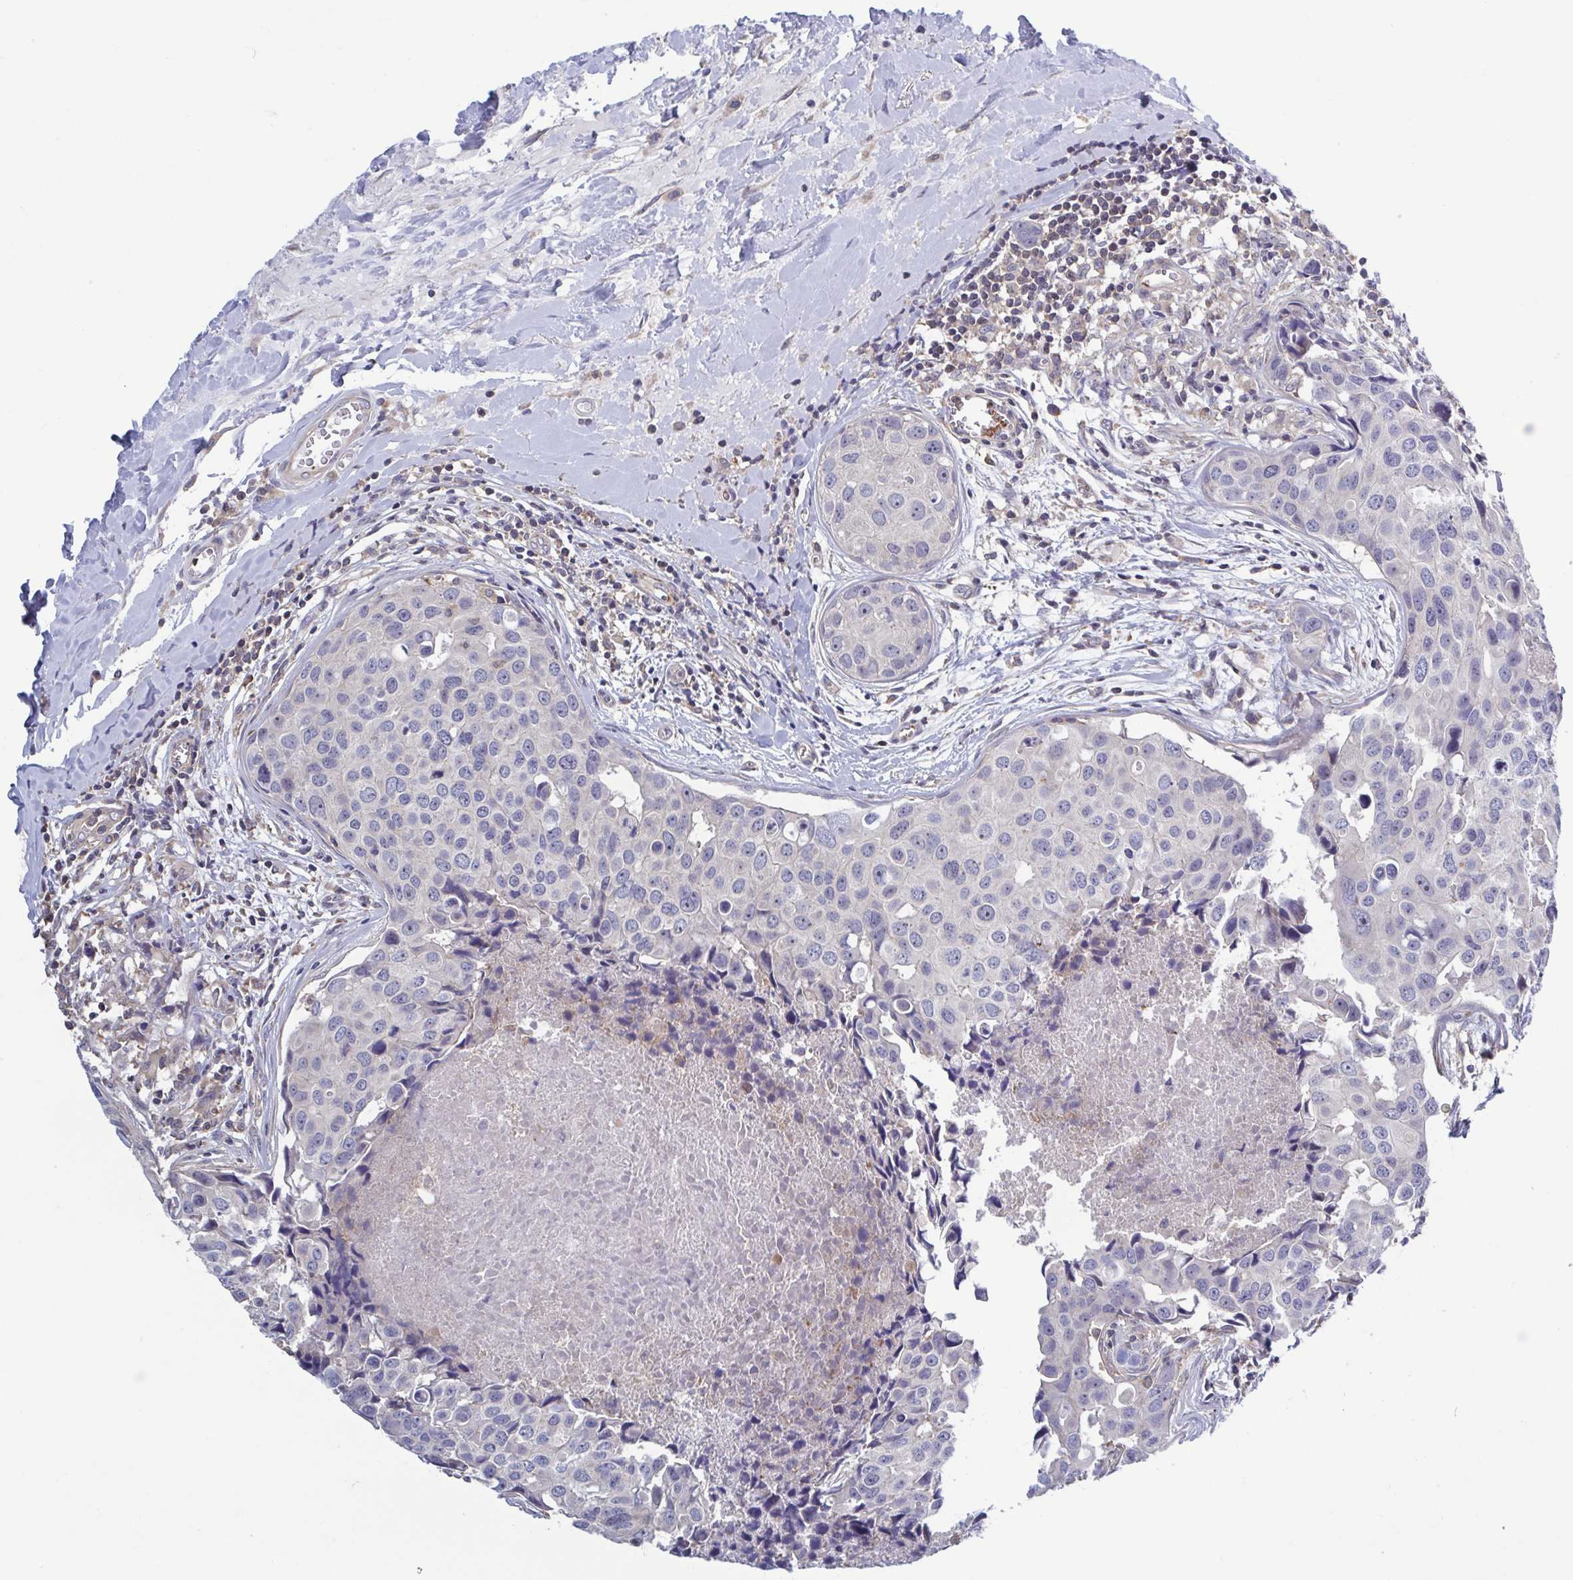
{"staining": {"intensity": "negative", "quantity": "none", "location": "none"}, "tissue": "breast cancer", "cell_type": "Tumor cells", "image_type": "cancer", "snomed": [{"axis": "morphology", "description": "Duct carcinoma"}, {"axis": "topography", "description": "Breast"}], "caption": "Infiltrating ductal carcinoma (breast) stained for a protein using IHC exhibits no positivity tumor cells.", "gene": "LRRC38", "patient": {"sex": "female", "age": 24}}